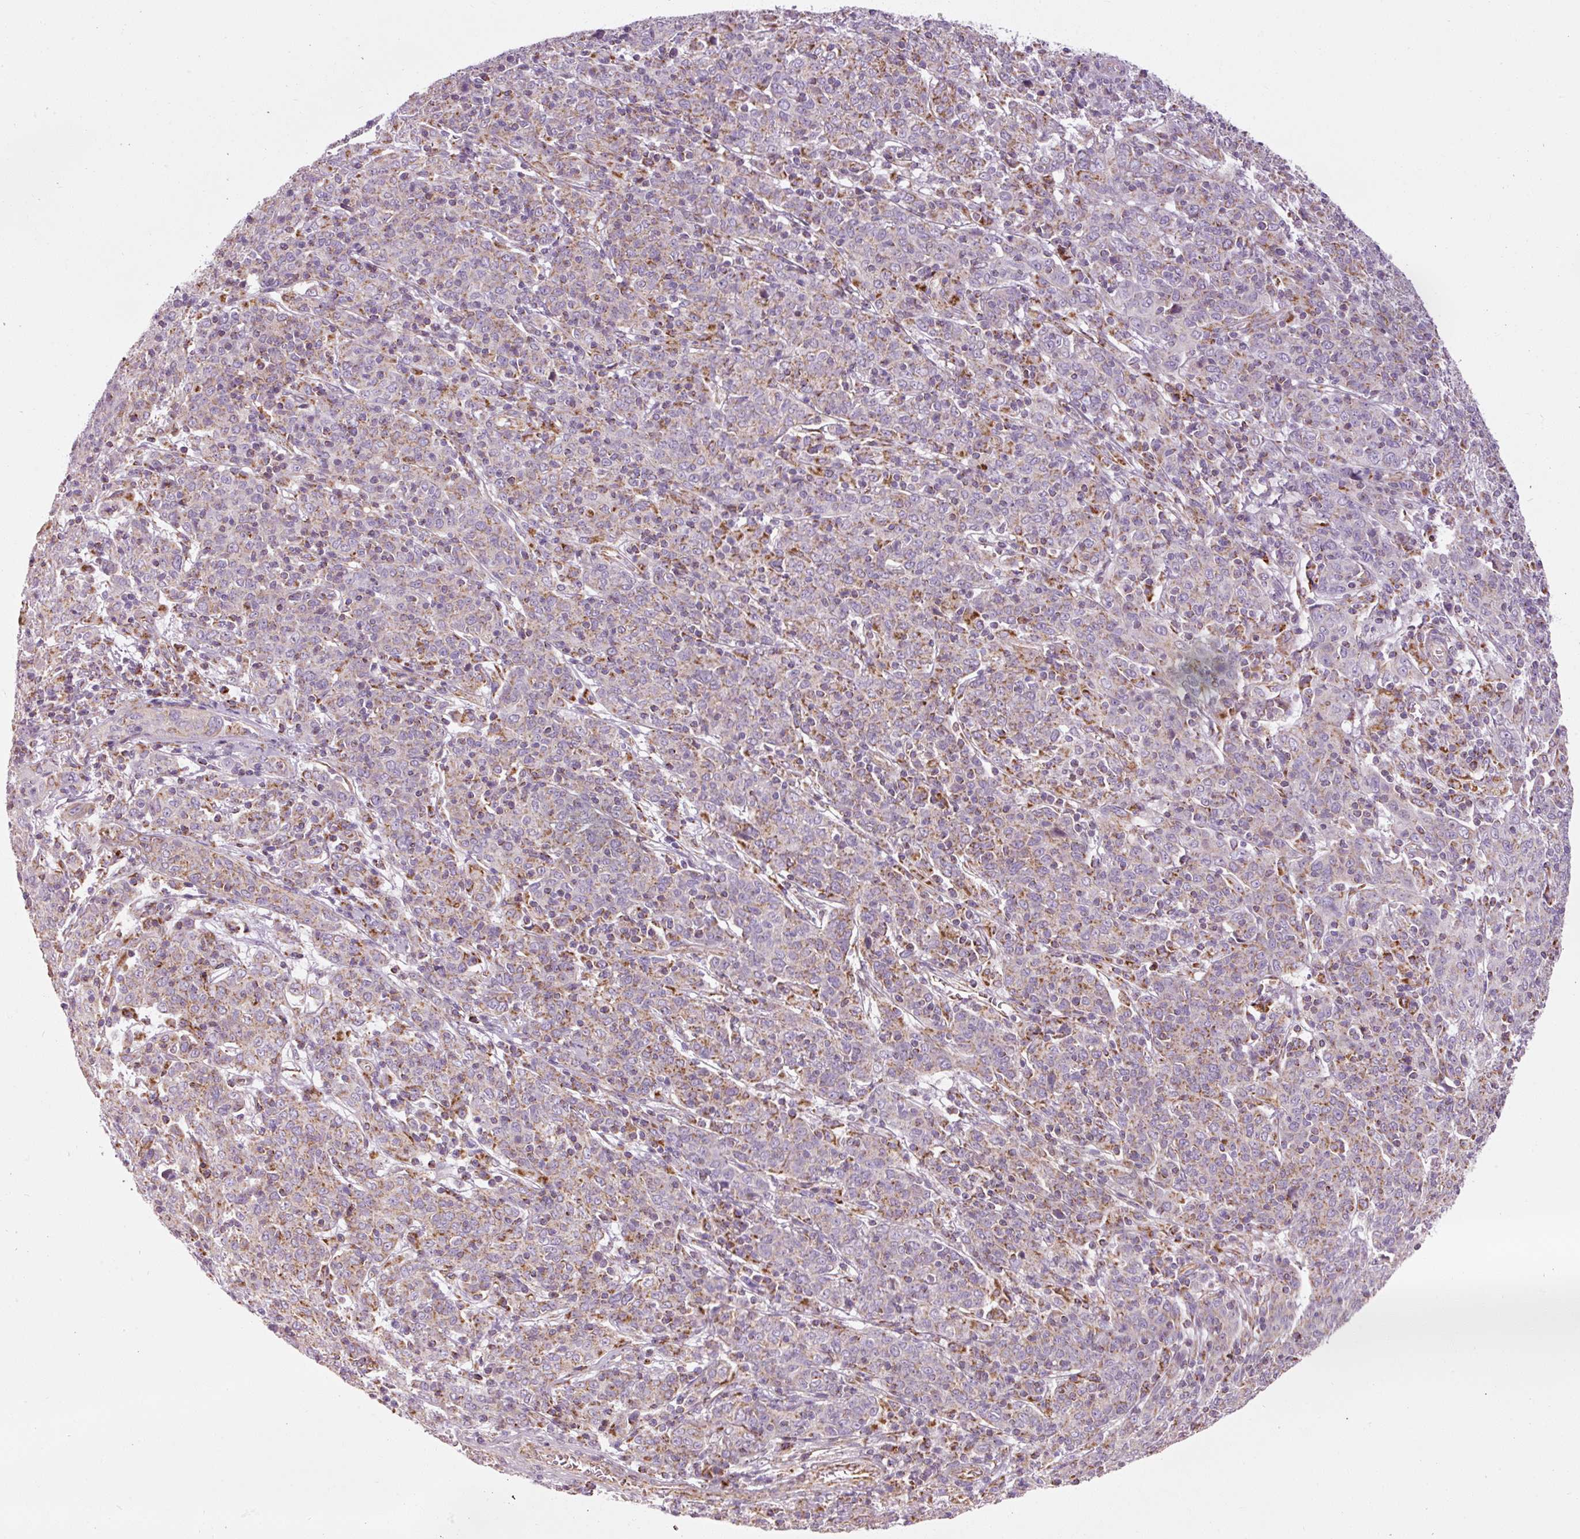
{"staining": {"intensity": "weak", "quantity": "<25%", "location": "cytoplasmic/membranous"}, "tissue": "cervical cancer", "cell_type": "Tumor cells", "image_type": "cancer", "snomed": [{"axis": "morphology", "description": "Squamous cell carcinoma, NOS"}, {"axis": "topography", "description": "Cervix"}], "caption": "IHC photomicrograph of neoplastic tissue: human cervical cancer stained with DAB demonstrates no significant protein expression in tumor cells. (Stains: DAB (3,3'-diaminobenzidine) immunohistochemistry with hematoxylin counter stain, Microscopy: brightfield microscopy at high magnification).", "gene": "NDUFB4", "patient": {"sex": "female", "age": 67}}